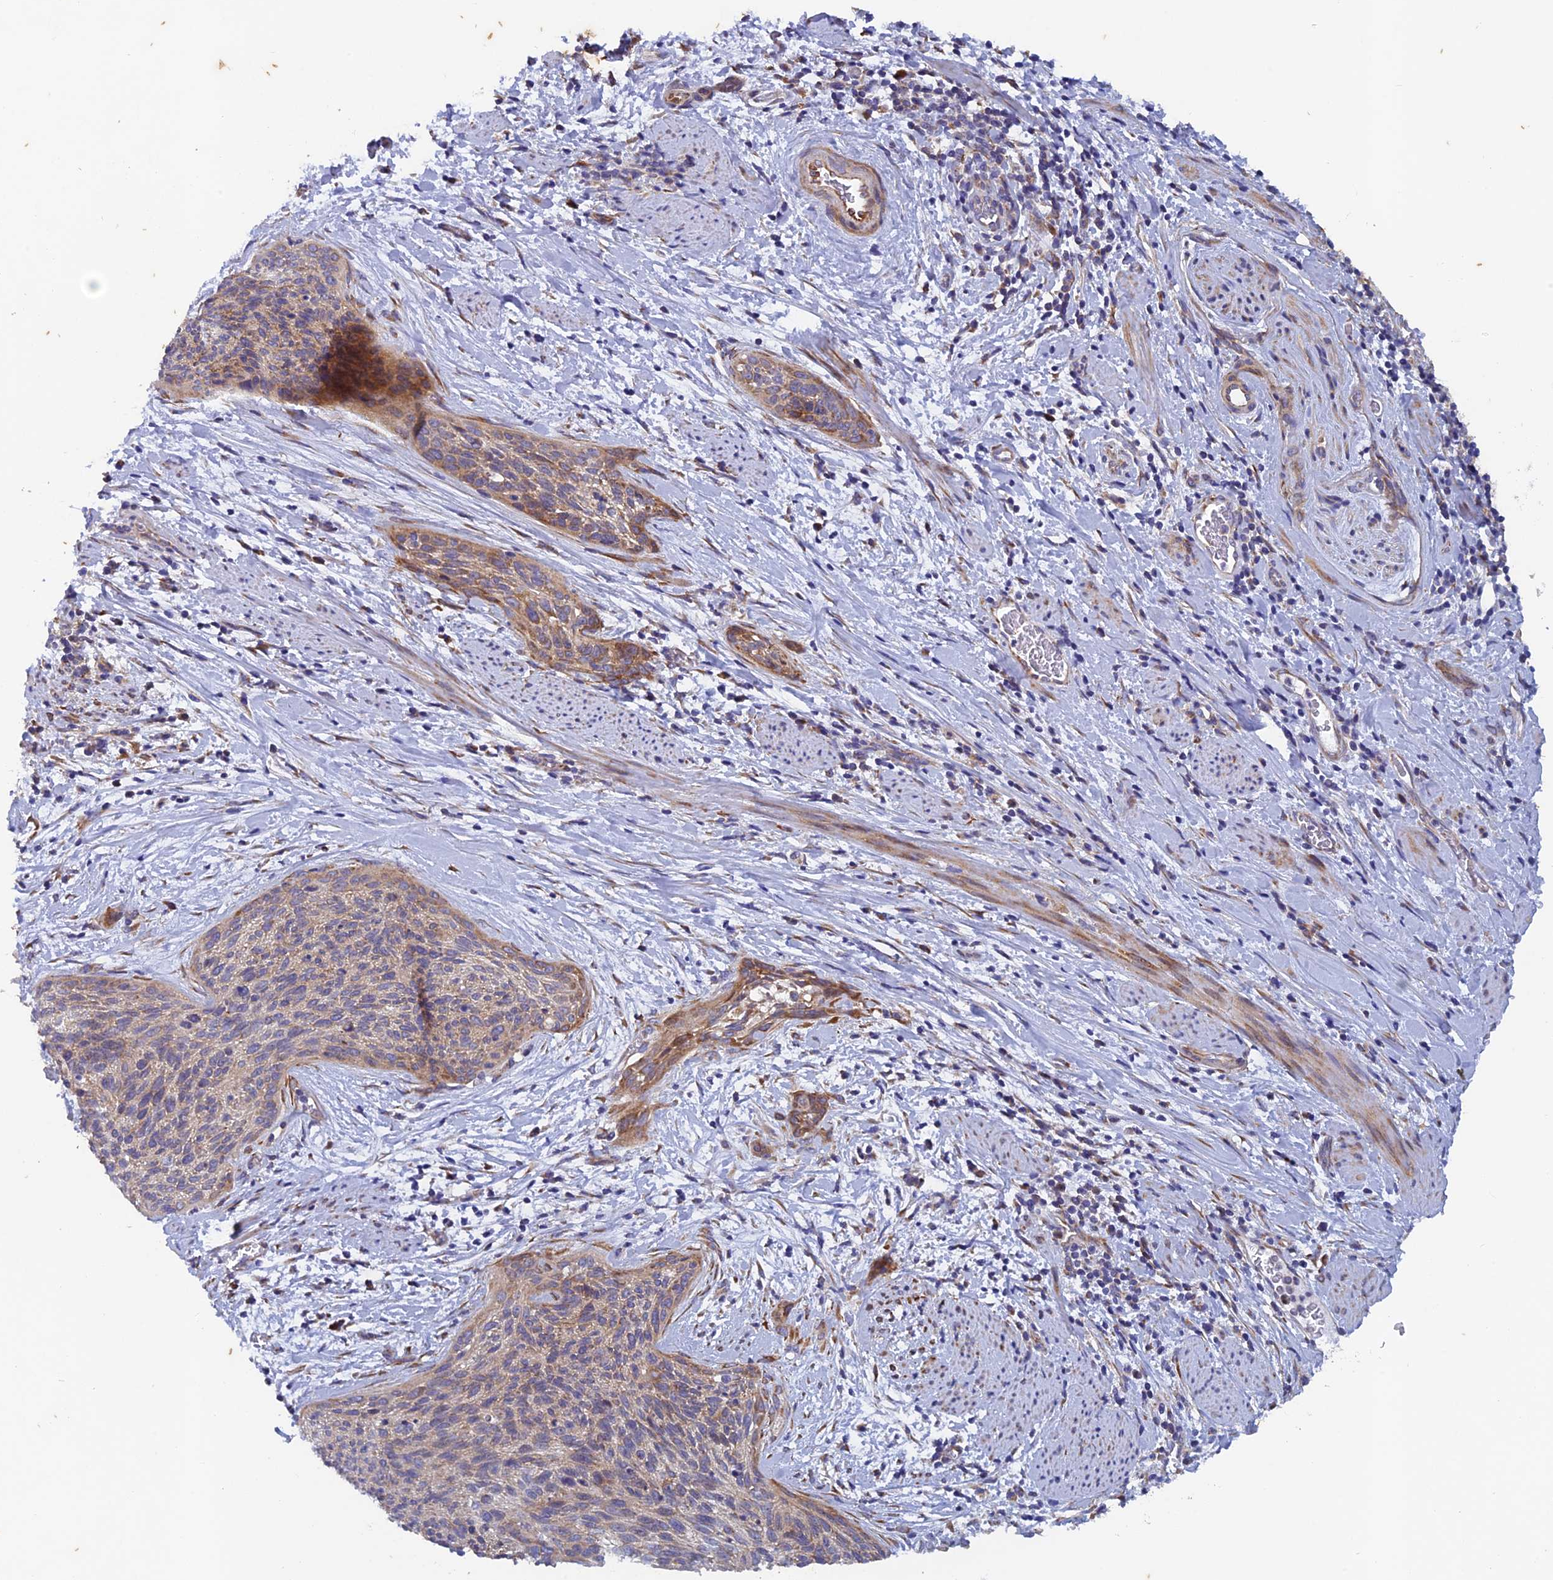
{"staining": {"intensity": "moderate", "quantity": "<25%", "location": "cytoplasmic/membranous"}, "tissue": "cervical cancer", "cell_type": "Tumor cells", "image_type": "cancer", "snomed": [{"axis": "morphology", "description": "Squamous cell carcinoma, NOS"}, {"axis": "topography", "description": "Cervix"}], "caption": "Immunohistochemistry (DAB (3,3'-diaminobenzidine)) staining of human cervical cancer (squamous cell carcinoma) displays moderate cytoplasmic/membranous protein positivity in approximately <25% of tumor cells.", "gene": "AP4S1", "patient": {"sex": "female", "age": 55}}